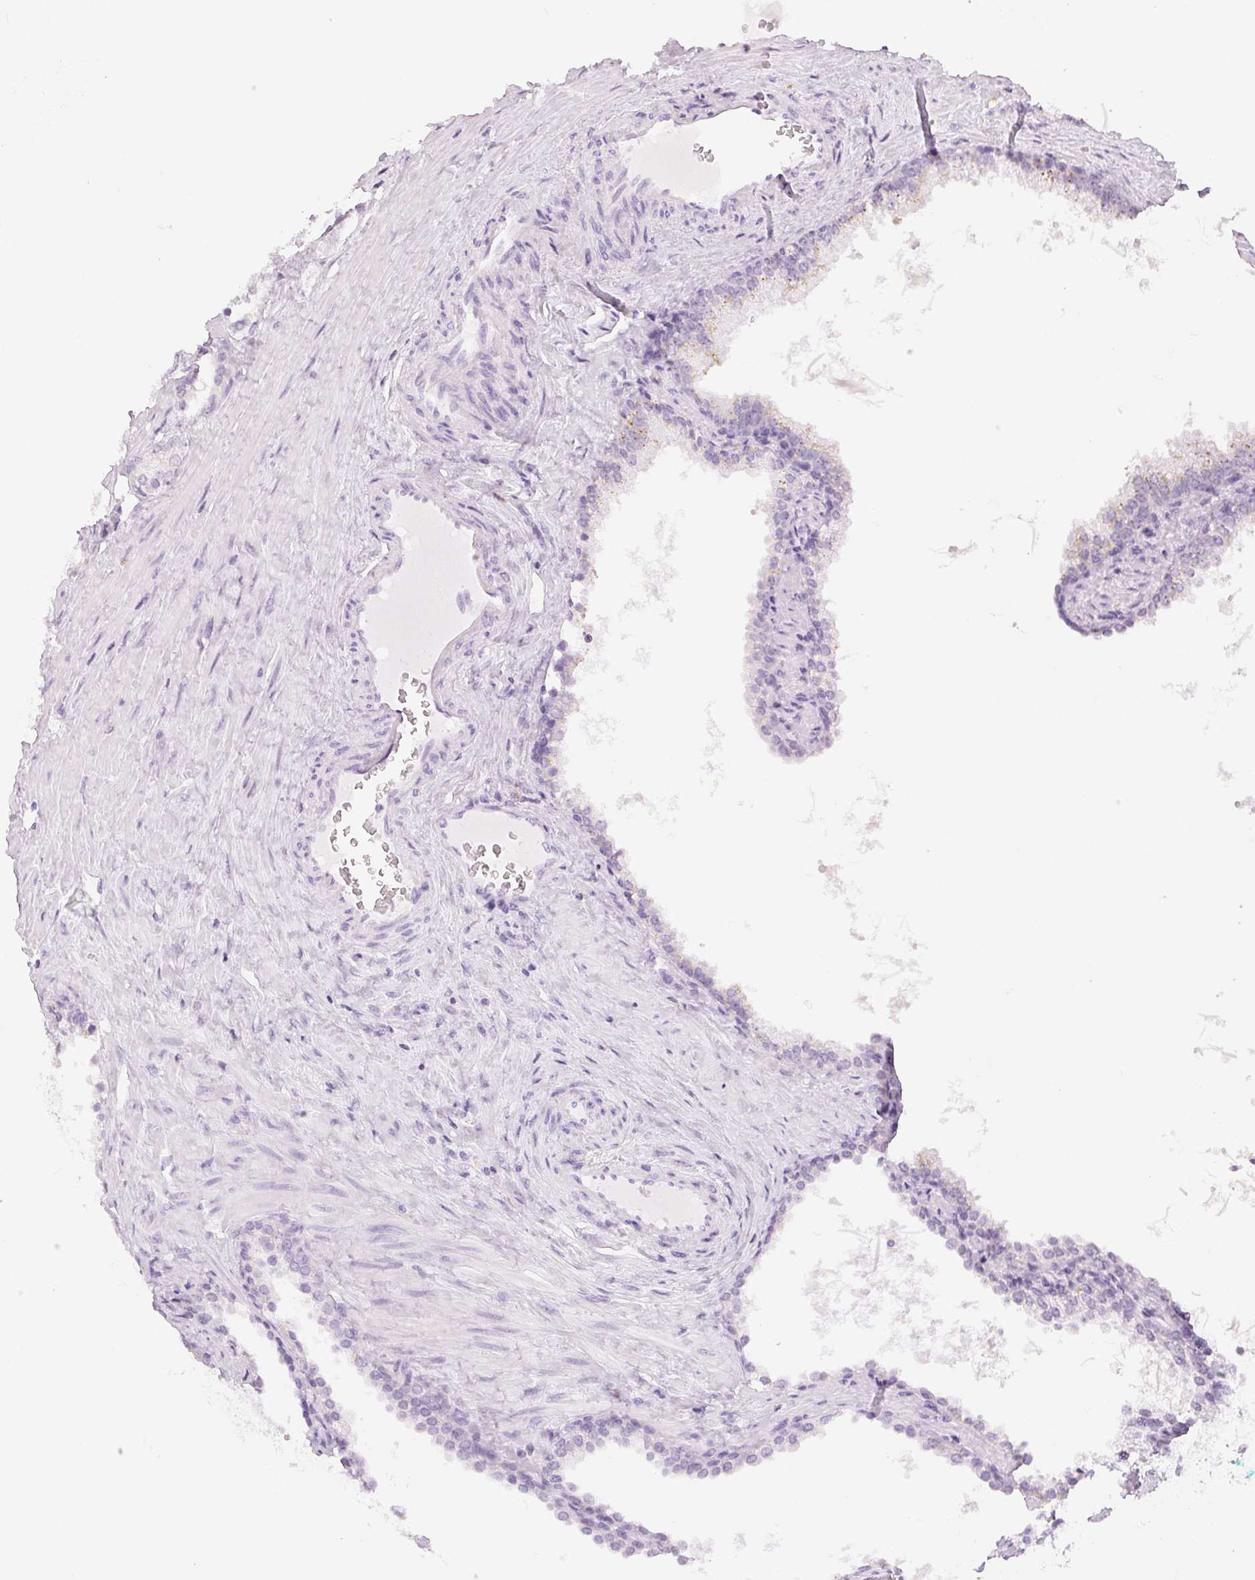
{"staining": {"intensity": "negative", "quantity": "none", "location": "none"}, "tissue": "prostate cancer", "cell_type": "Tumor cells", "image_type": "cancer", "snomed": [{"axis": "morphology", "description": "Adenocarcinoma, Low grade"}, {"axis": "topography", "description": "Prostate"}], "caption": "High power microscopy photomicrograph of an IHC image of prostate adenocarcinoma (low-grade), revealing no significant expression in tumor cells.", "gene": "SLC5A2", "patient": {"sex": "male", "age": 65}}